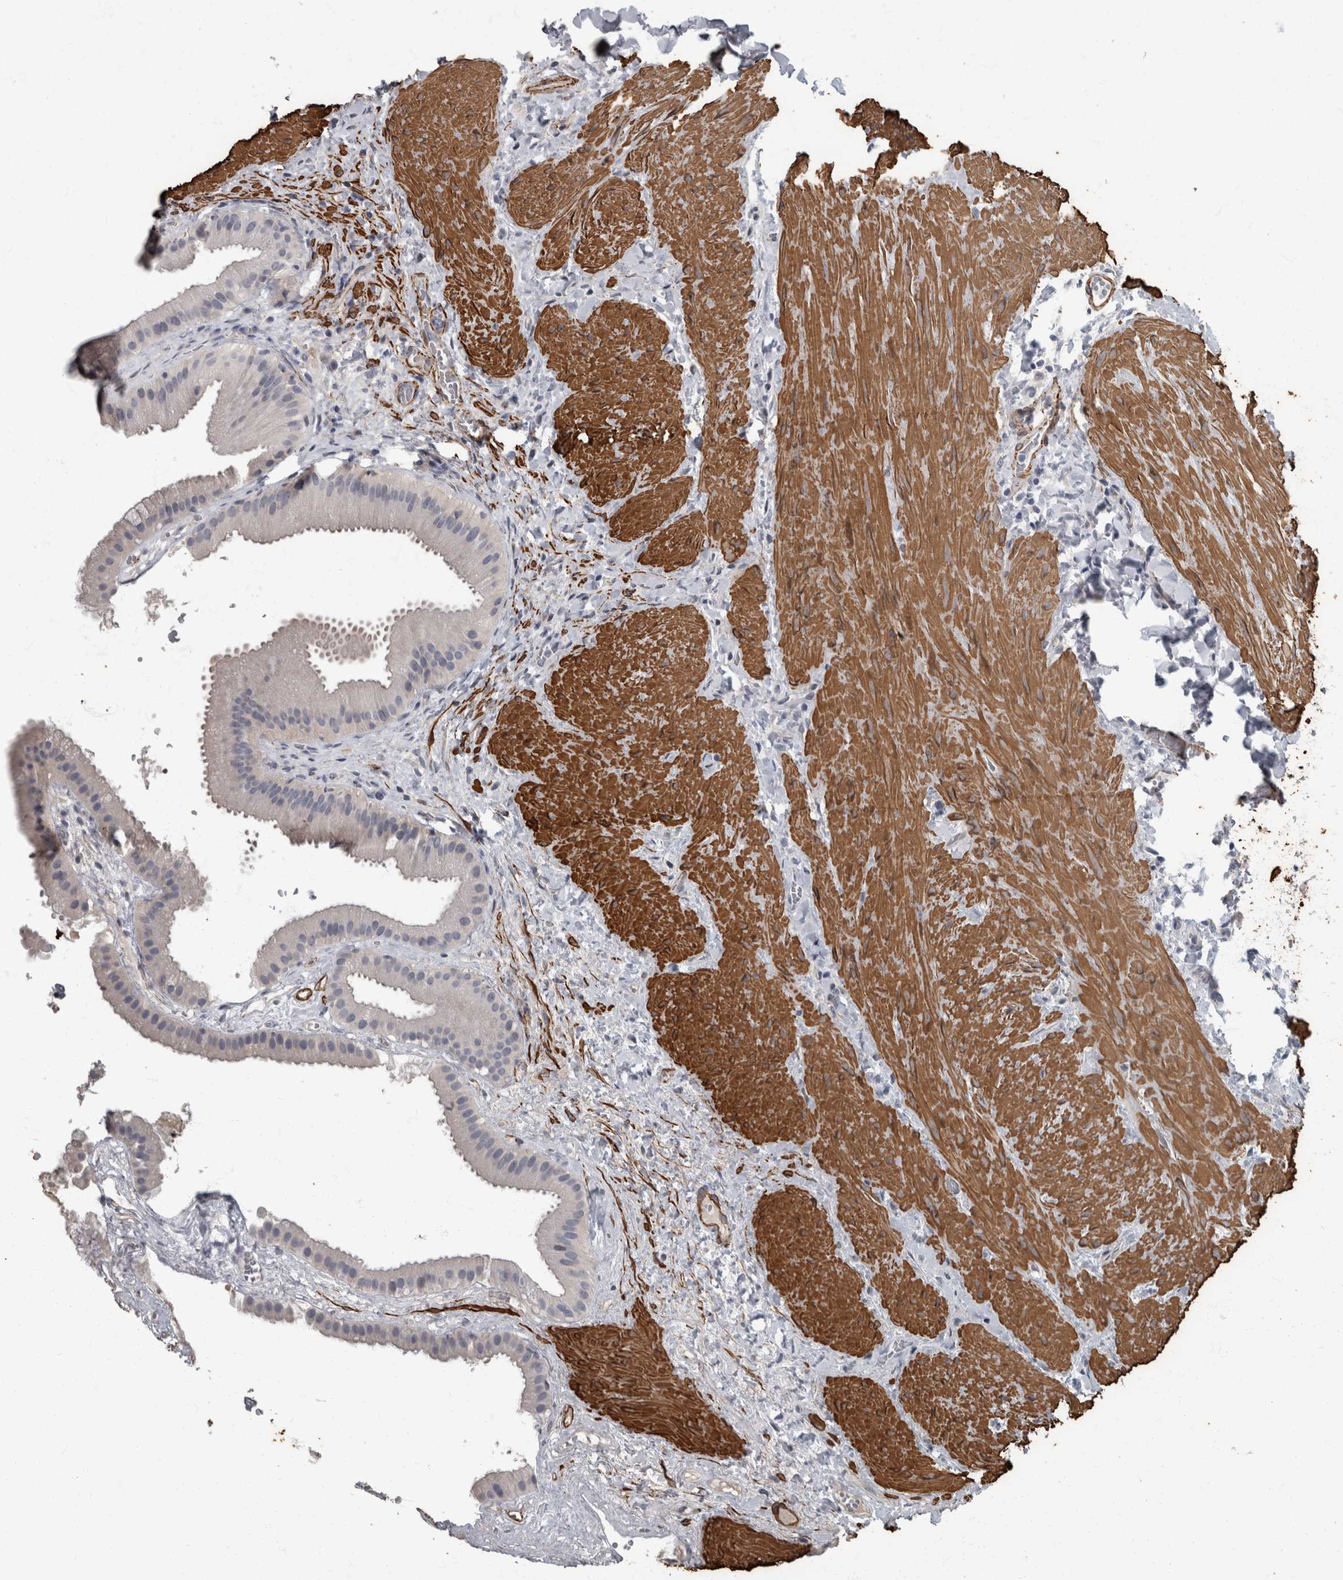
{"staining": {"intensity": "negative", "quantity": "none", "location": "none"}, "tissue": "gallbladder", "cell_type": "Glandular cells", "image_type": "normal", "snomed": [{"axis": "morphology", "description": "Normal tissue, NOS"}, {"axis": "topography", "description": "Gallbladder"}], "caption": "DAB immunohistochemical staining of benign gallbladder demonstrates no significant positivity in glandular cells.", "gene": "MASTL", "patient": {"sex": "male", "age": 55}}